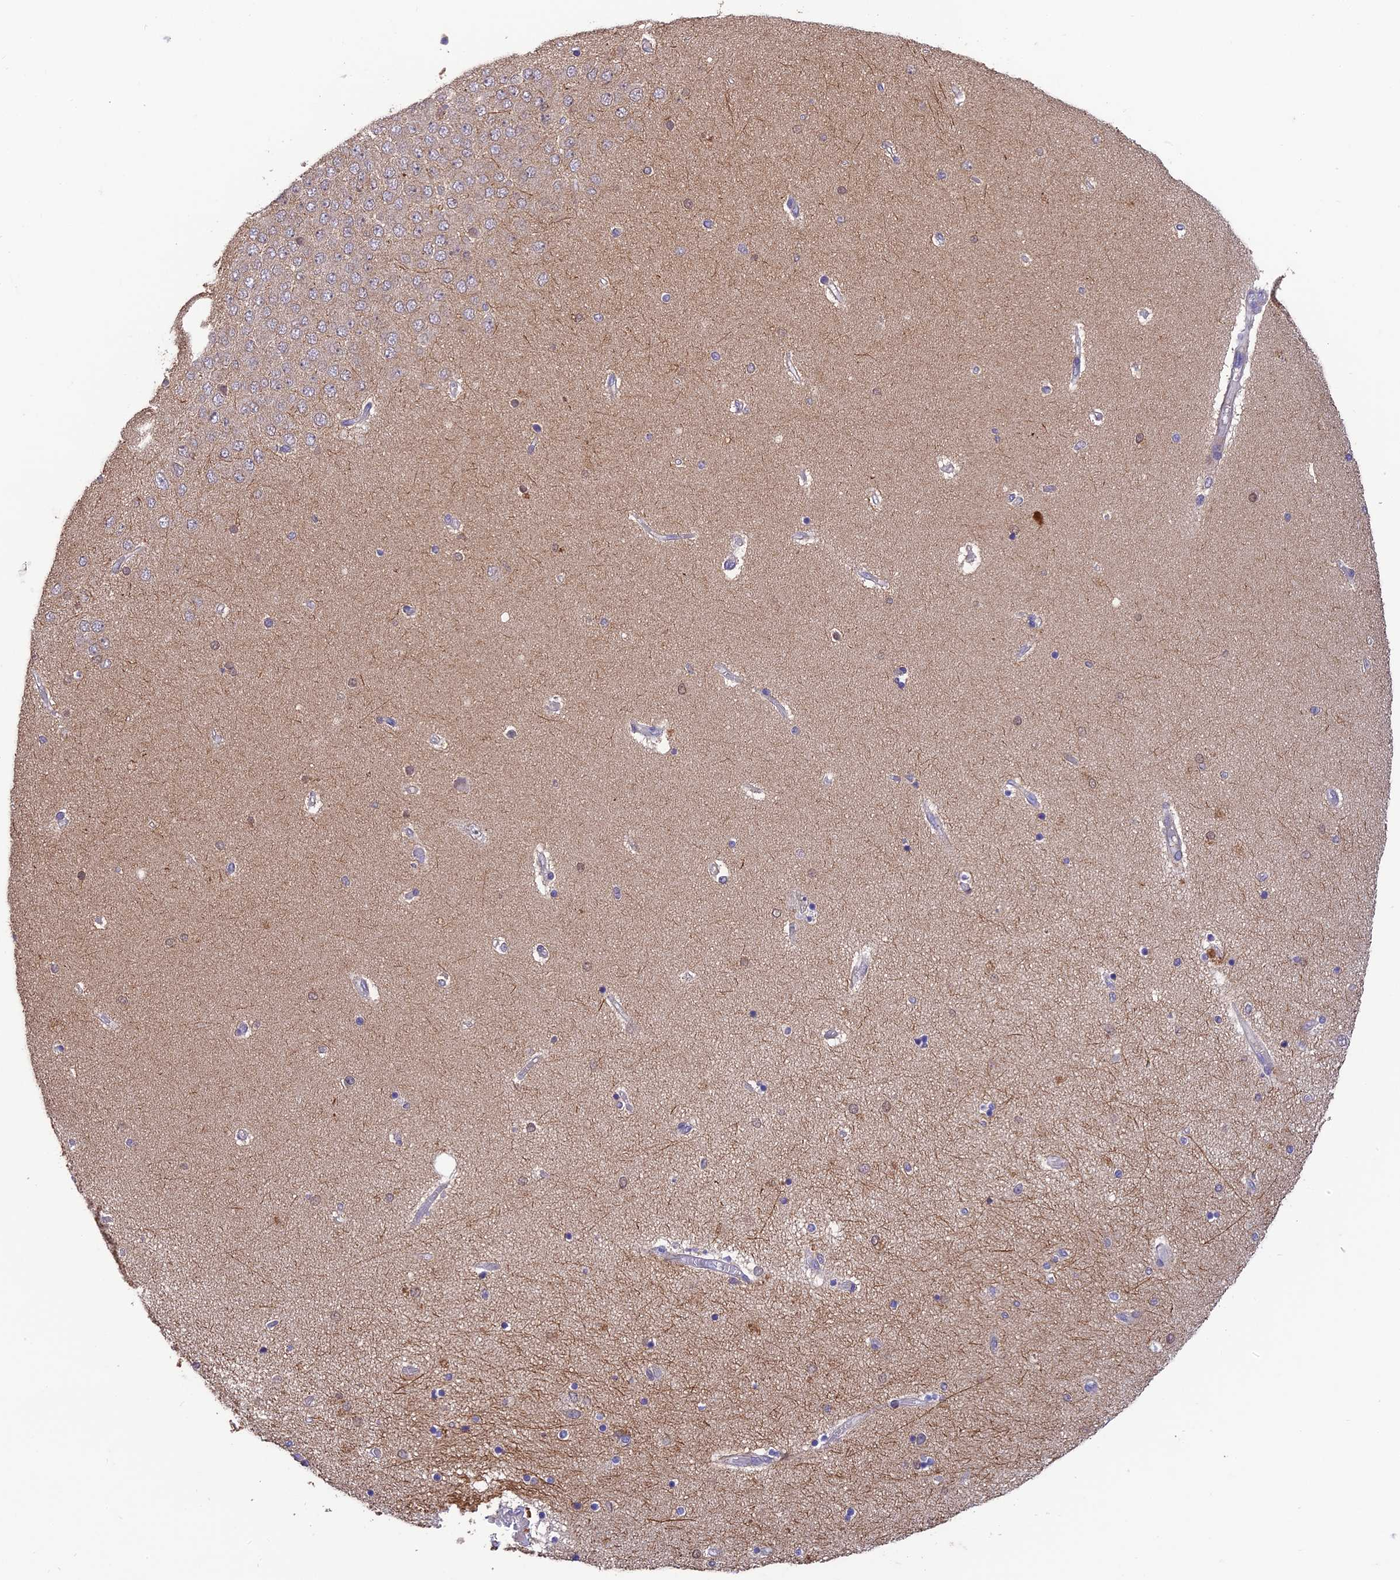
{"staining": {"intensity": "negative", "quantity": "none", "location": "none"}, "tissue": "hippocampus", "cell_type": "Glial cells", "image_type": "normal", "snomed": [{"axis": "morphology", "description": "Normal tissue, NOS"}, {"axis": "topography", "description": "Hippocampus"}], "caption": "Immunohistochemistry (IHC) micrograph of benign hippocampus: hippocampus stained with DAB (3,3'-diaminobenzidine) exhibits no significant protein positivity in glial cells. (Stains: DAB (3,3'-diaminobenzidine) immunohistochemistry with hematoxylin counter stain, Microscopy: brightfield microscopy at high magnification).", "gene": "BMT2", "patient": {"sex": "female", "age": 54}}